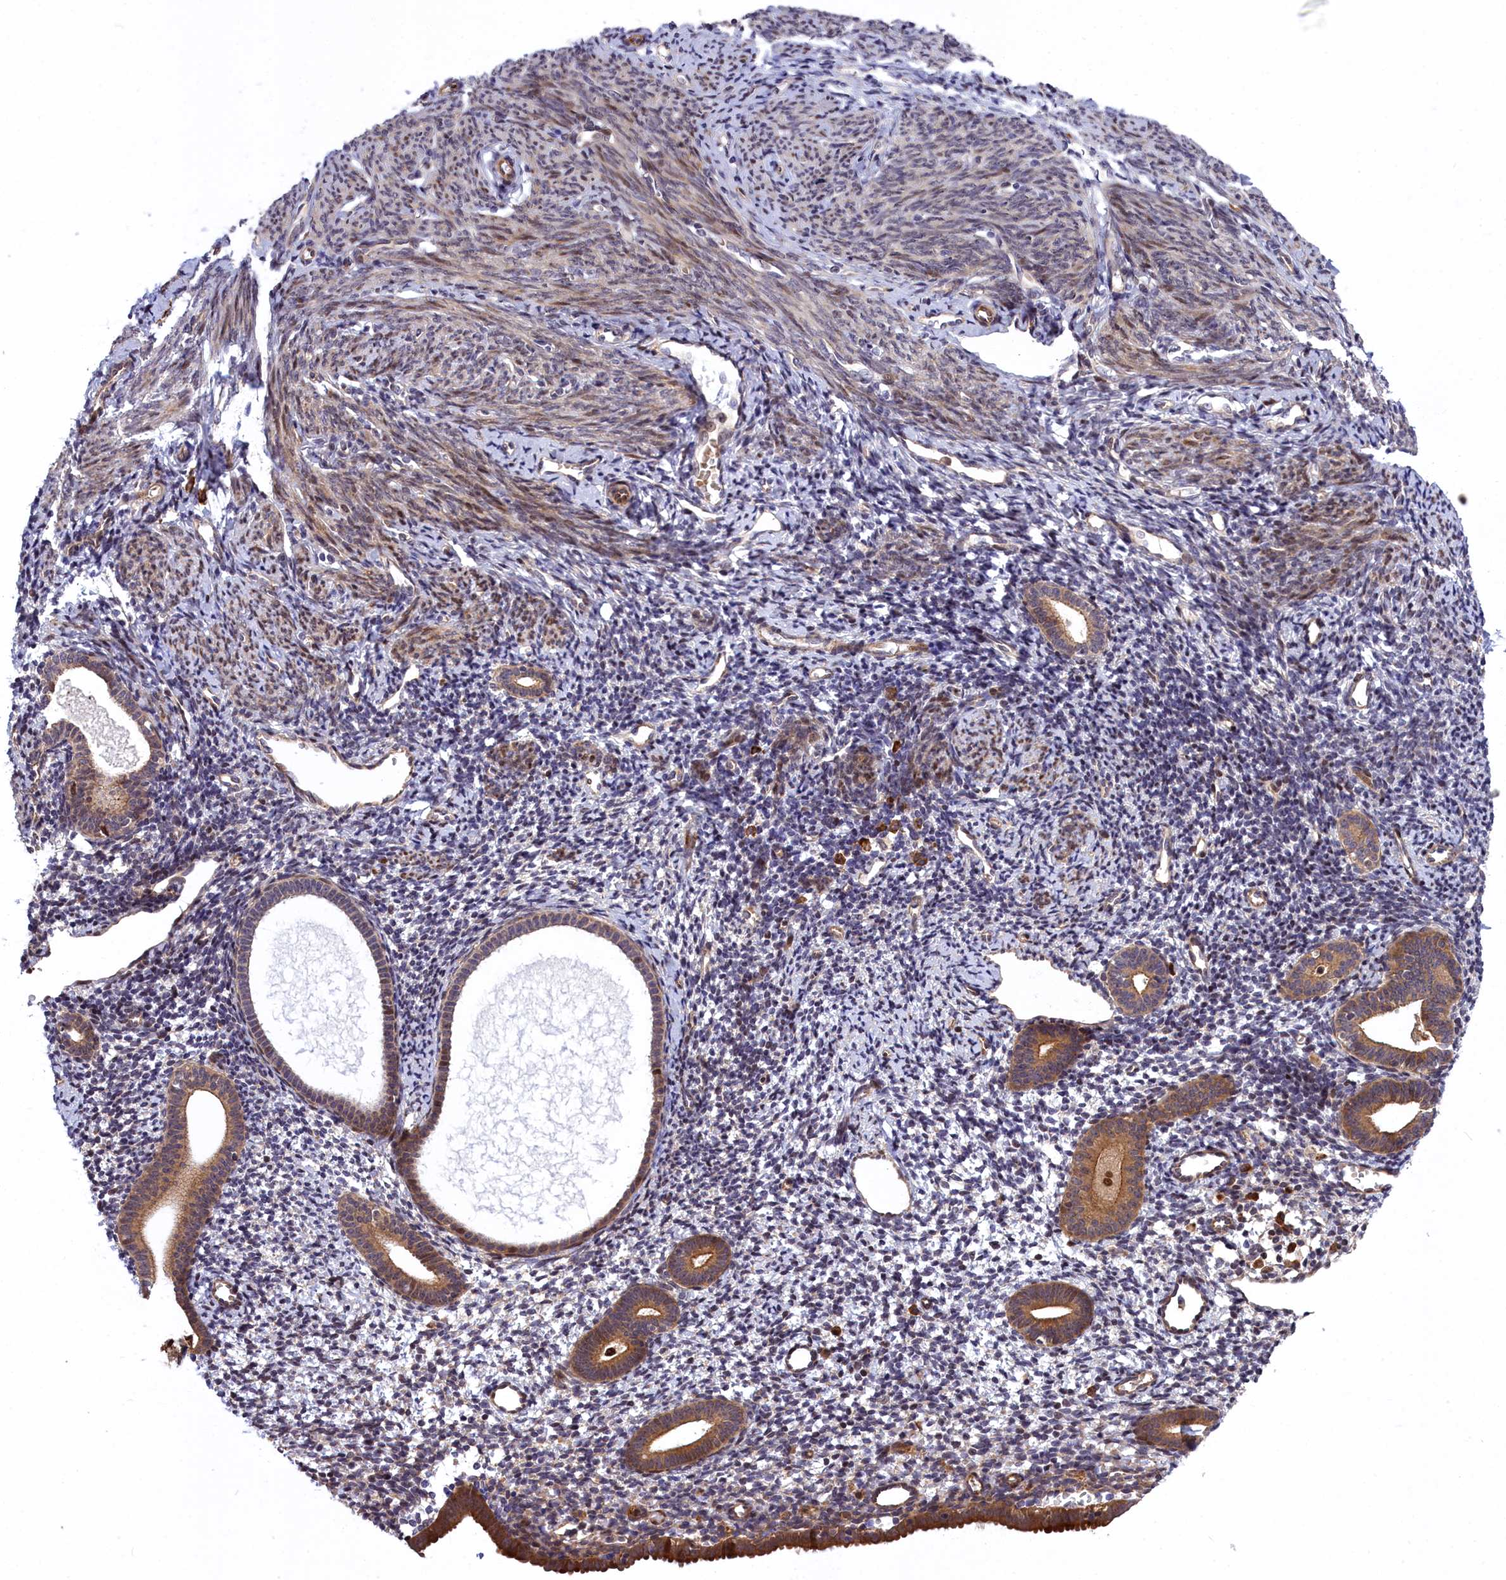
{"staining": {"intensity": "moderate", "quantity": "<25%", "location": "cytoplasmic/membranous"}, "tissue": "endometrium", "cell_type": "Cells in endometrial stroma", "image_type": "normal", "snomed": [{"axis": "morphology", "description": "Normal tissue, NOS"}, {"axis": "topography", "description": "Endometrium"}], "caption": "Endometrium stained with DAB IHC shows low levels of moderate cytoplasmic/membranous positivity in approximately <25% of cells in endometrial stroma. (brown staining indicates protein expression, while blue staining denotes nuclei).", "gene": "DDX60L", "patient": {"sex": "female", "age": 56}}